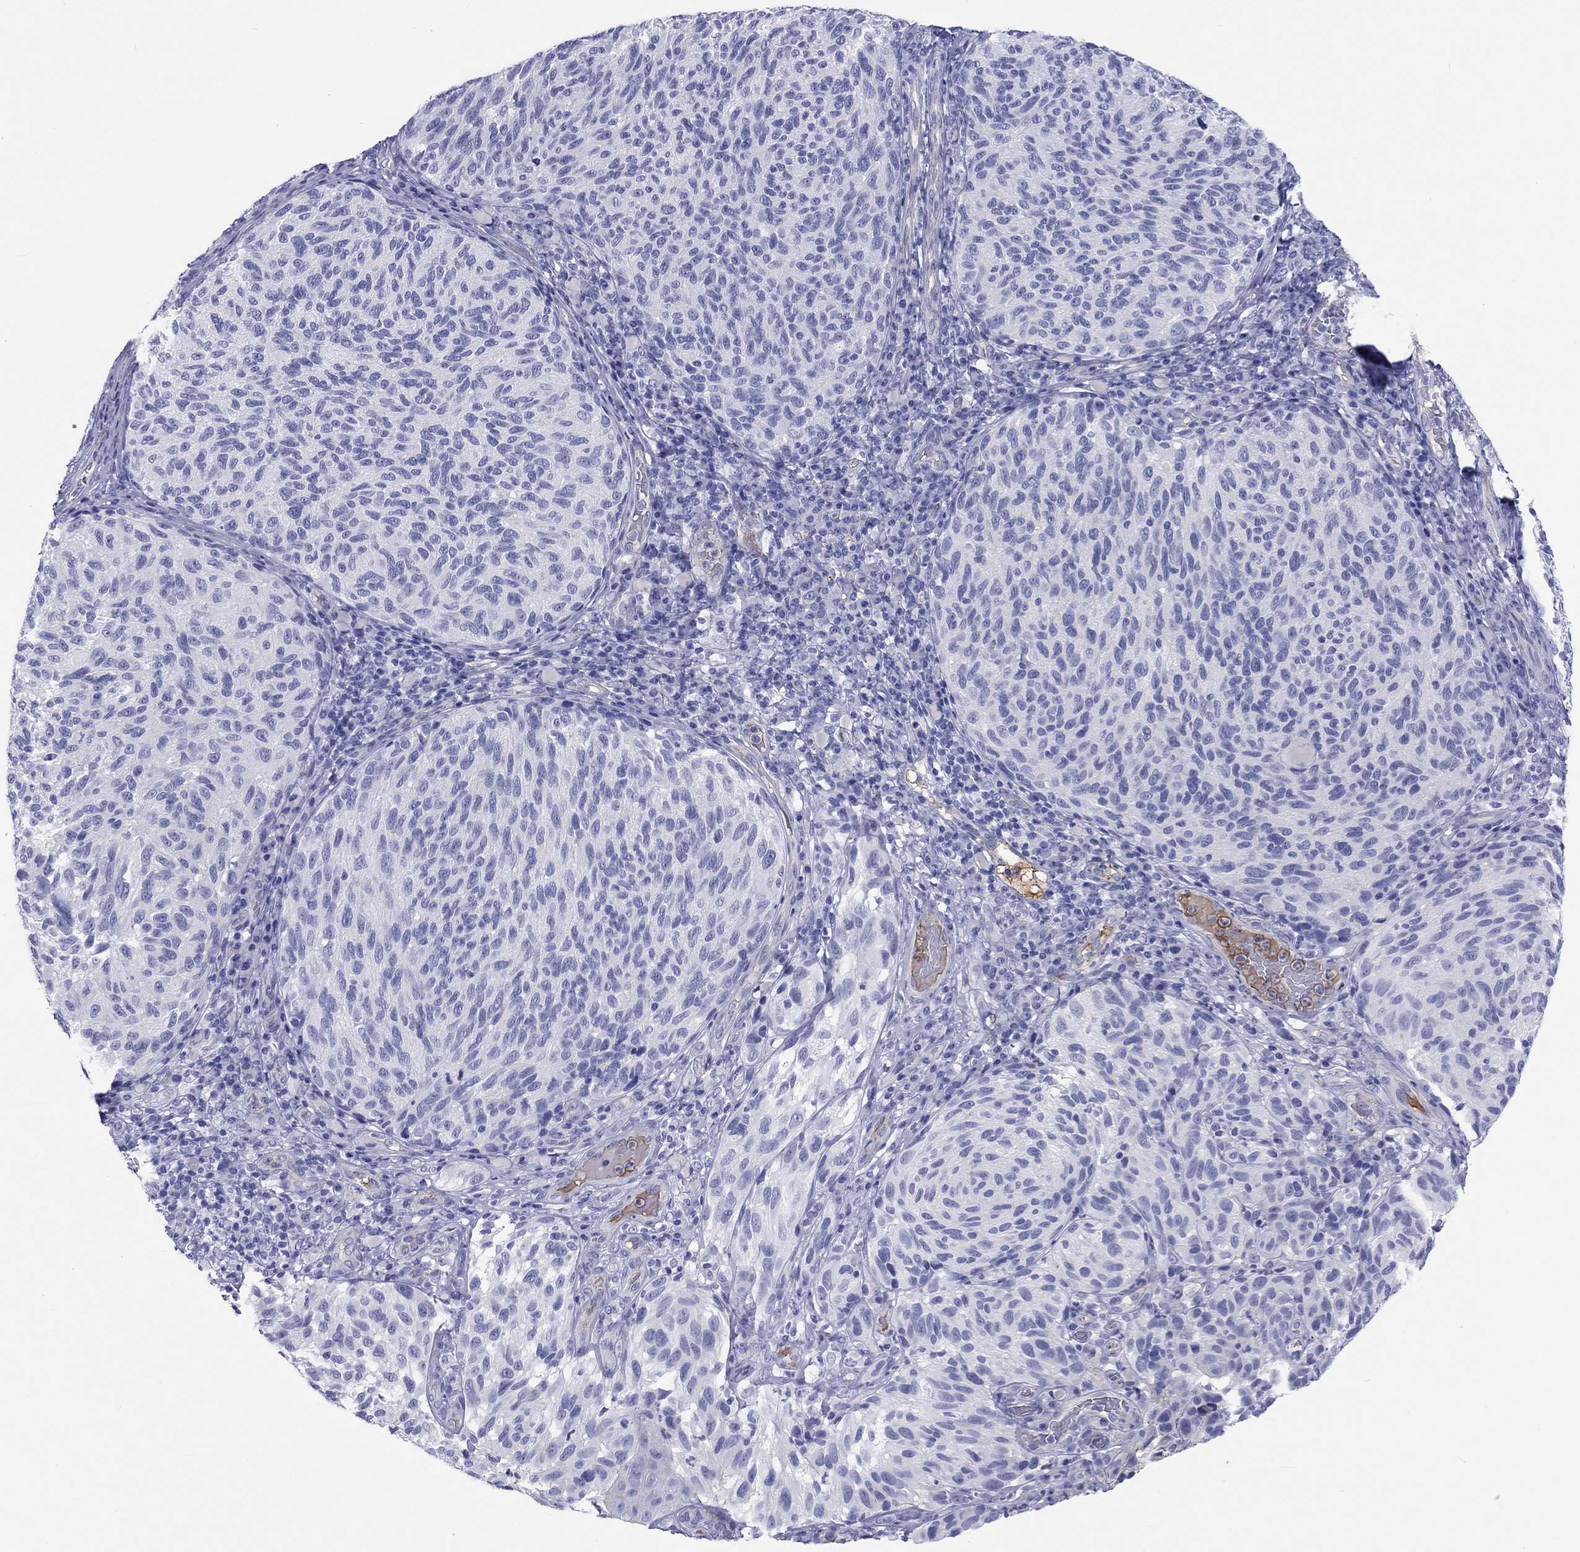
{"staining": {"intensity": "negative", "quantity": "none", "location": "none"}, "tissue": "melanoma", "cell_type": "Tumor cells", "image_type": "cancer", "snomed": [{"axis": "morphology", "description": "Malignant melanoma, NOS"}, {"axis": "topography", "description": "Skin"}], "caption": "Protein analysis of melanoma displays no significant positivity in tumor cells.", "gene": "CDY2B", "patient": {"sex": "female", "age": 73}}